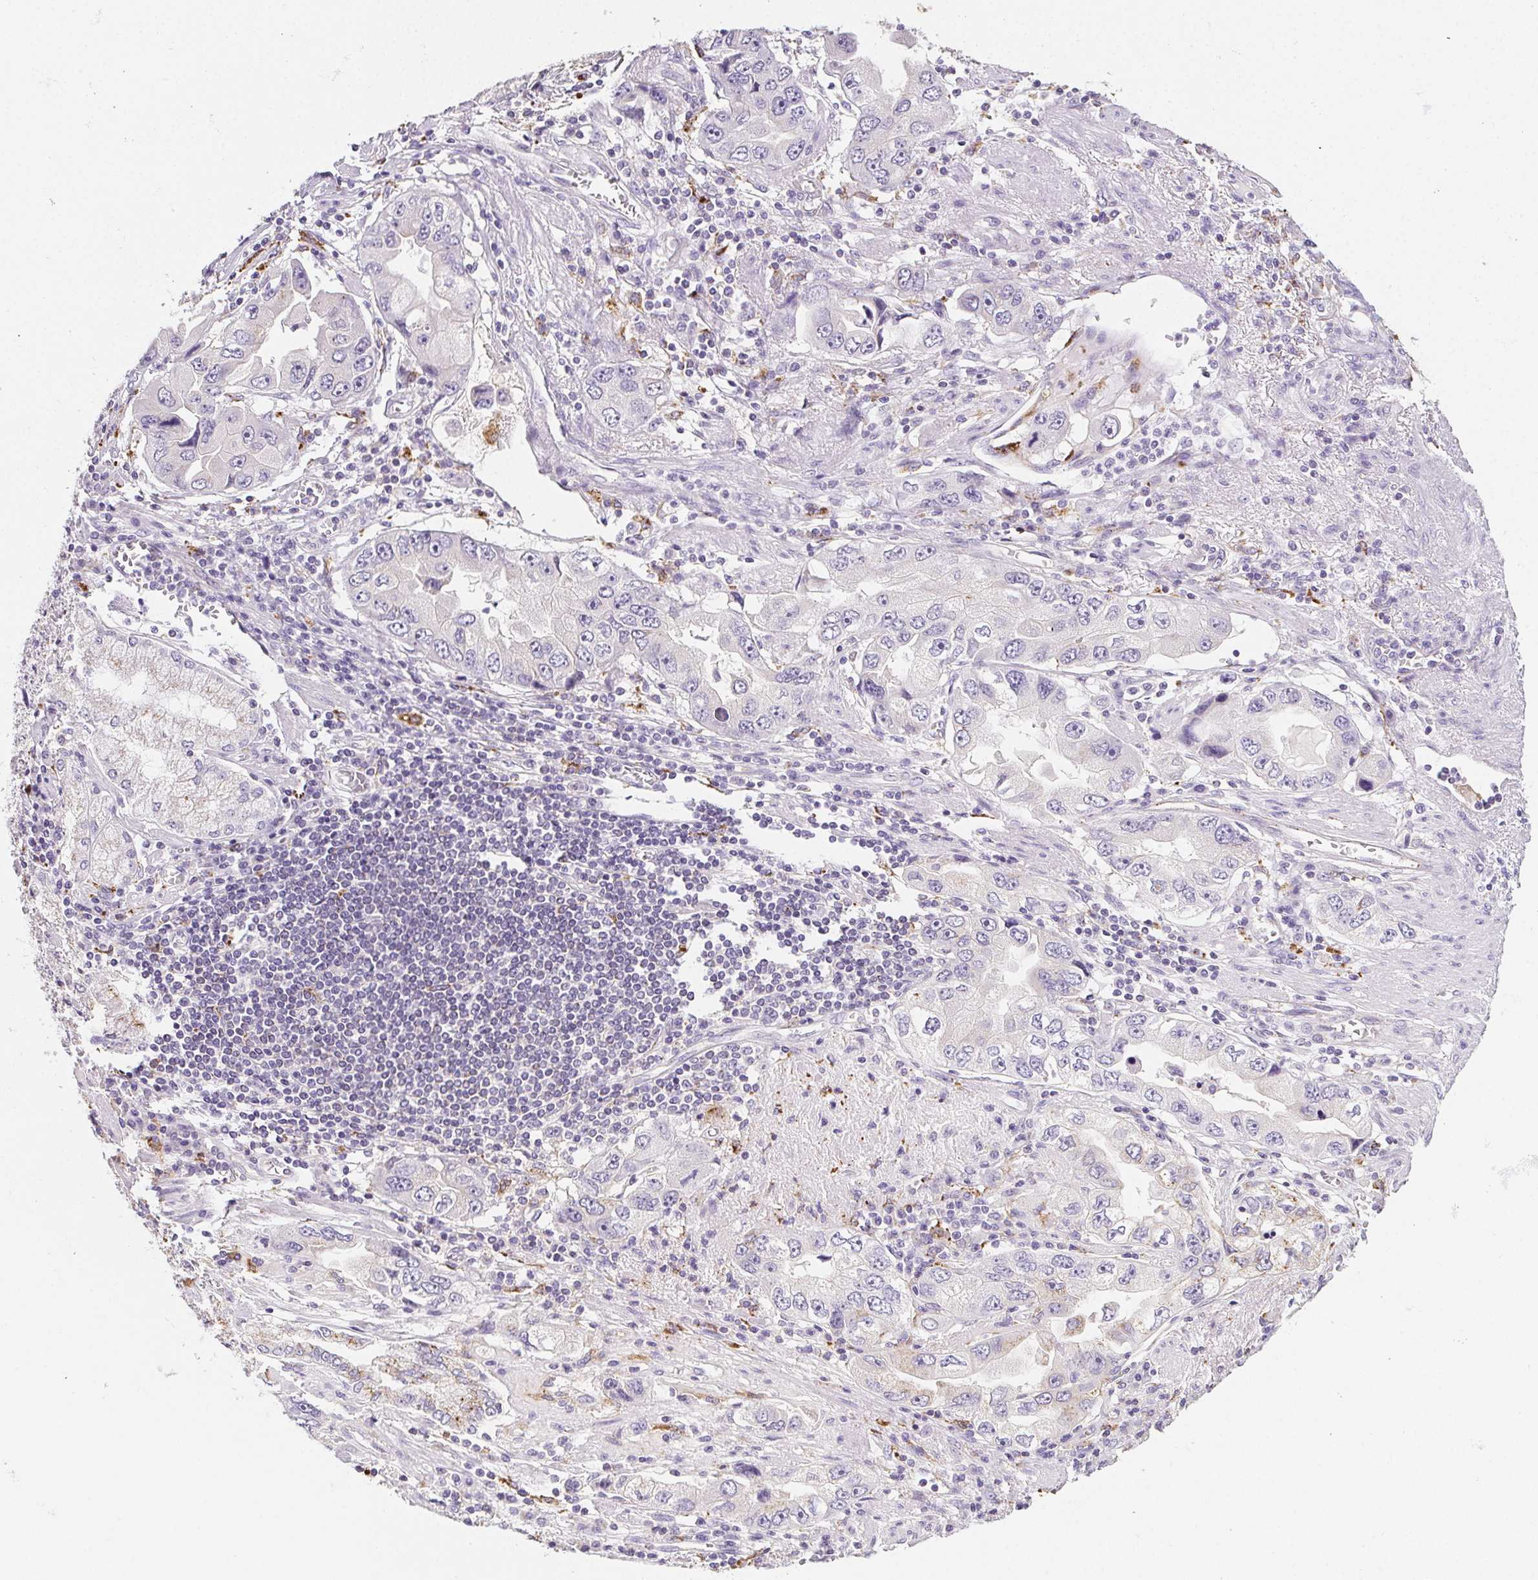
{"staining": {"intensity": "negative", "quantity": "none", "location": "none"}, "tissue": "stomach cancer", "cell_type": "Tumor cells", "image_type": "cancer", "snomed": [{"axis": "morphology", "description": "Adenocarcinoma, NOS"}, {"axis": "topography", "description": "Stomach, lower"}], "caption": "The histopathology image displays no staining of tumor cells in stomach cancer (adenocarcinoma).", "gene": "LIPA", "patient": {"sex": "female", "age": 93}}